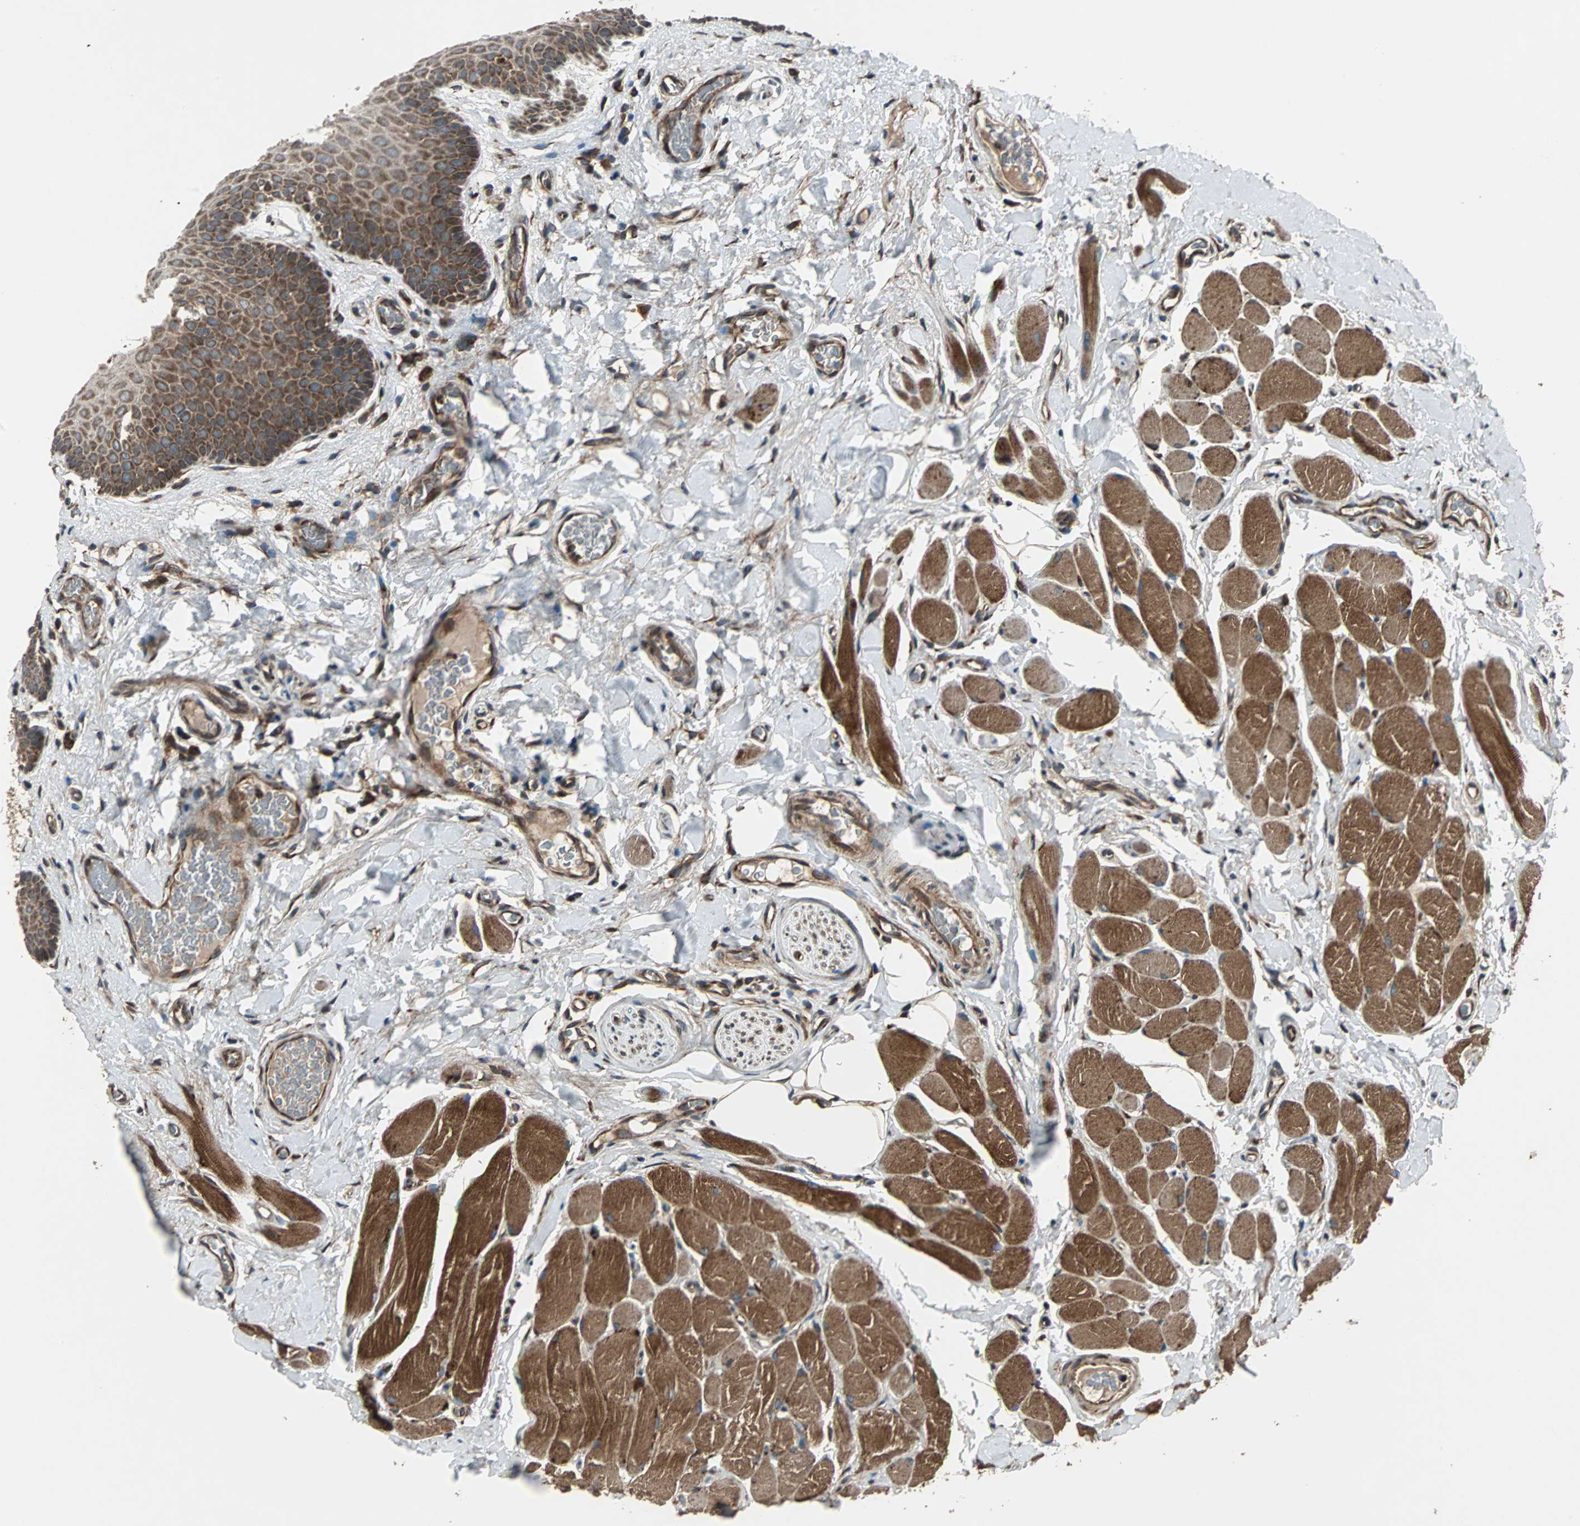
{"staining": {"intensity": "strong", "quantity": ">75%", "location": "cytoplasmic/membranous"}, "tissue": "oral mucosa", "cell_type": "Squamous epithelial cells", "image_type": "normal", "snomed": [{"axis": "morphology", "description": "Normal tissue, NOS"}, {"axis": "topography", "description": "Oral tissue"}], "caption": "DAB immunohistochemical staining of unremarkable oral mucosa reveals strong cytoplasmic/membranous protein expression in about >75% of squamous epithelial cells.", "gene": "RAB7A", "patient": {"sex": "male", "age": 54}}